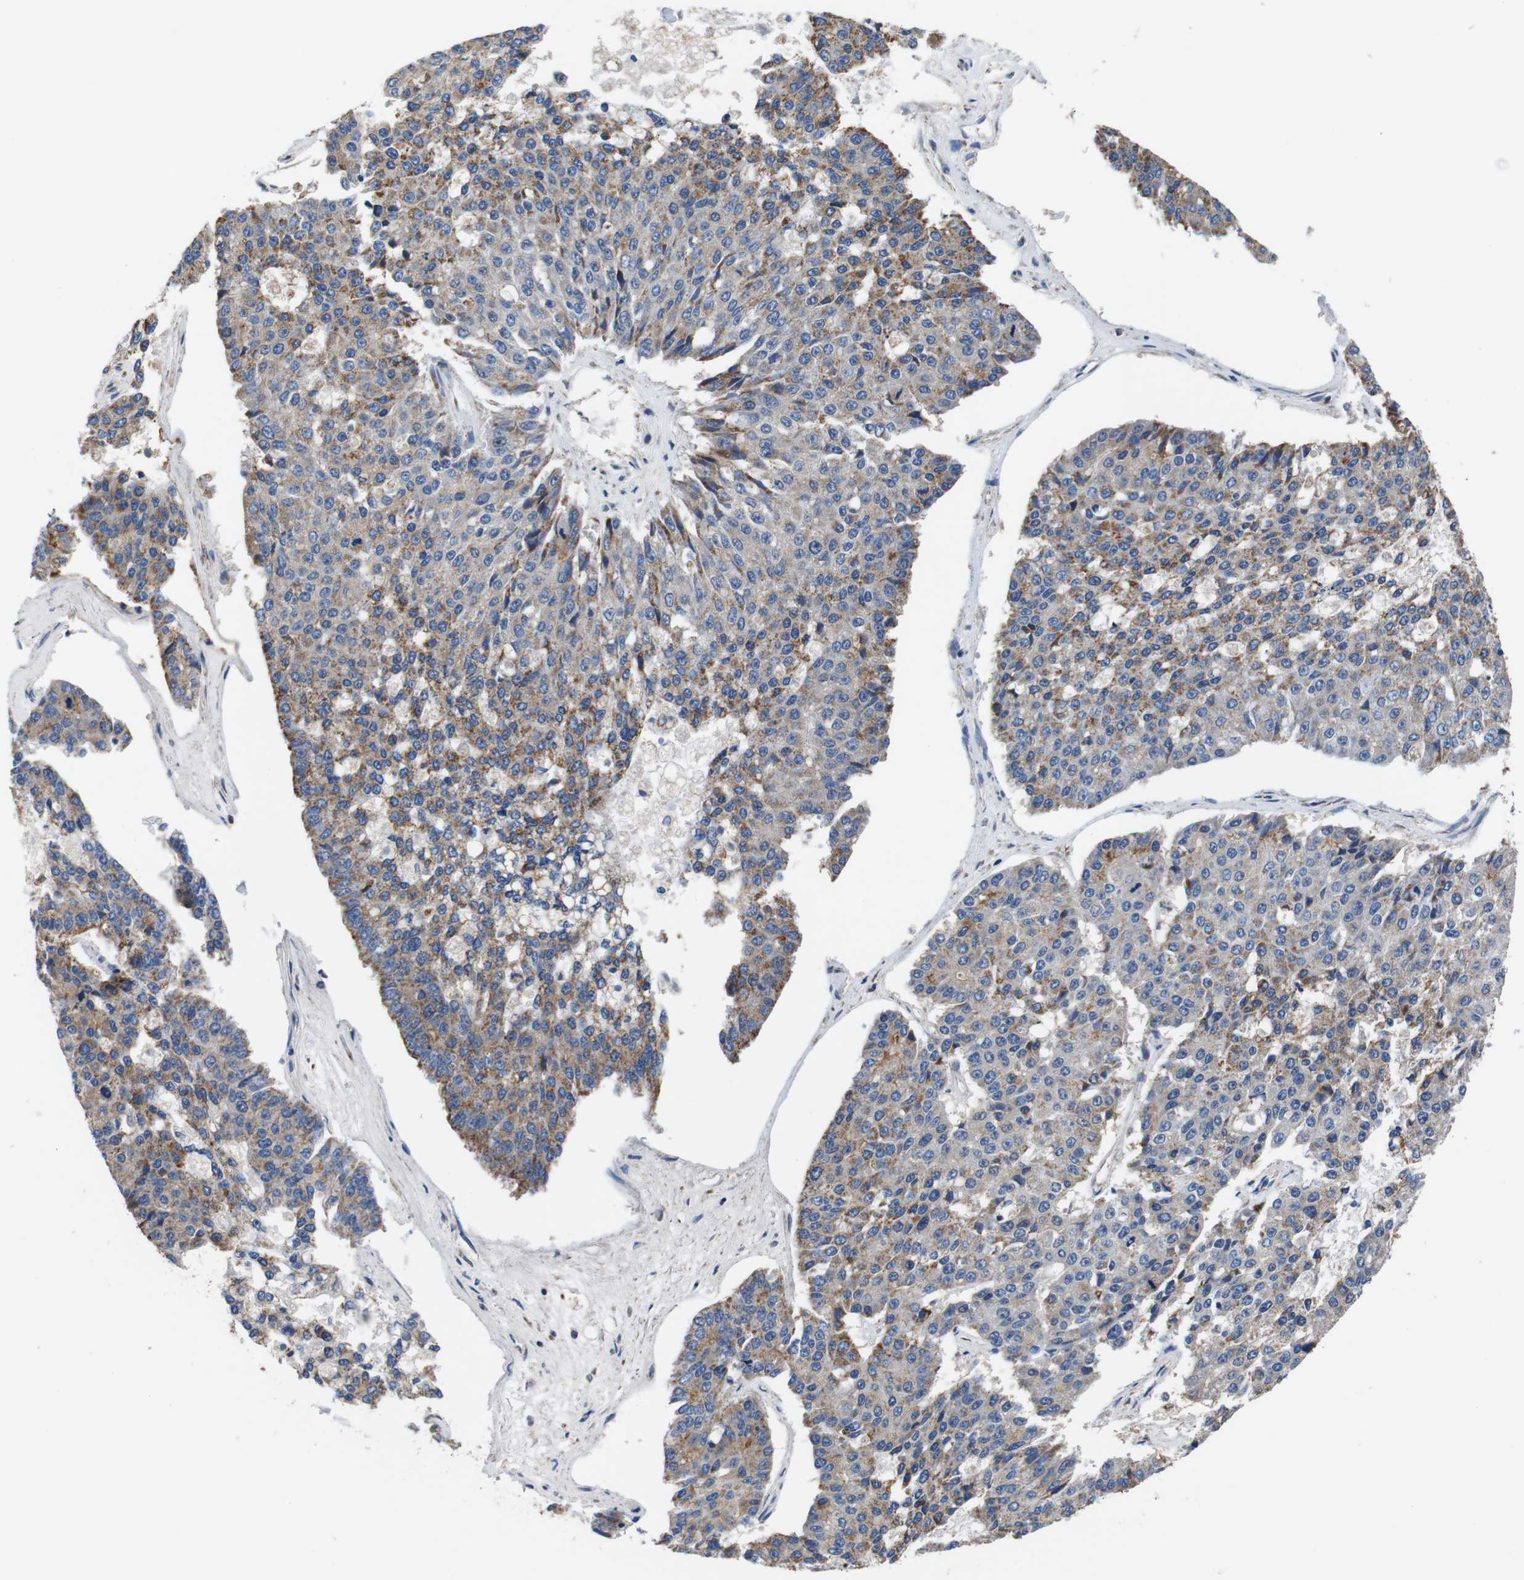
{"staining": {"intensity": "moderate", "quantity": ">75%", "location": "cytoplasmic/membranous"}, "tissue": "pancreatic cancer", "cell_type": "Tumor cells", "image_type": "cancer", "snomed": [{"axis": "morphology", "description": "Adenocarcinoma, NOS"}, {"axis": "topography", "description": "Pancreas"}], "caption": "Protein analysis of pancreatic cancer (adenocarcinoma) tissue shows moderate cytoplasmic/membranous expression in about >75% of tumor cells.", "gene": "LRP4", "patient": {"sex": "male", "age": 50}}